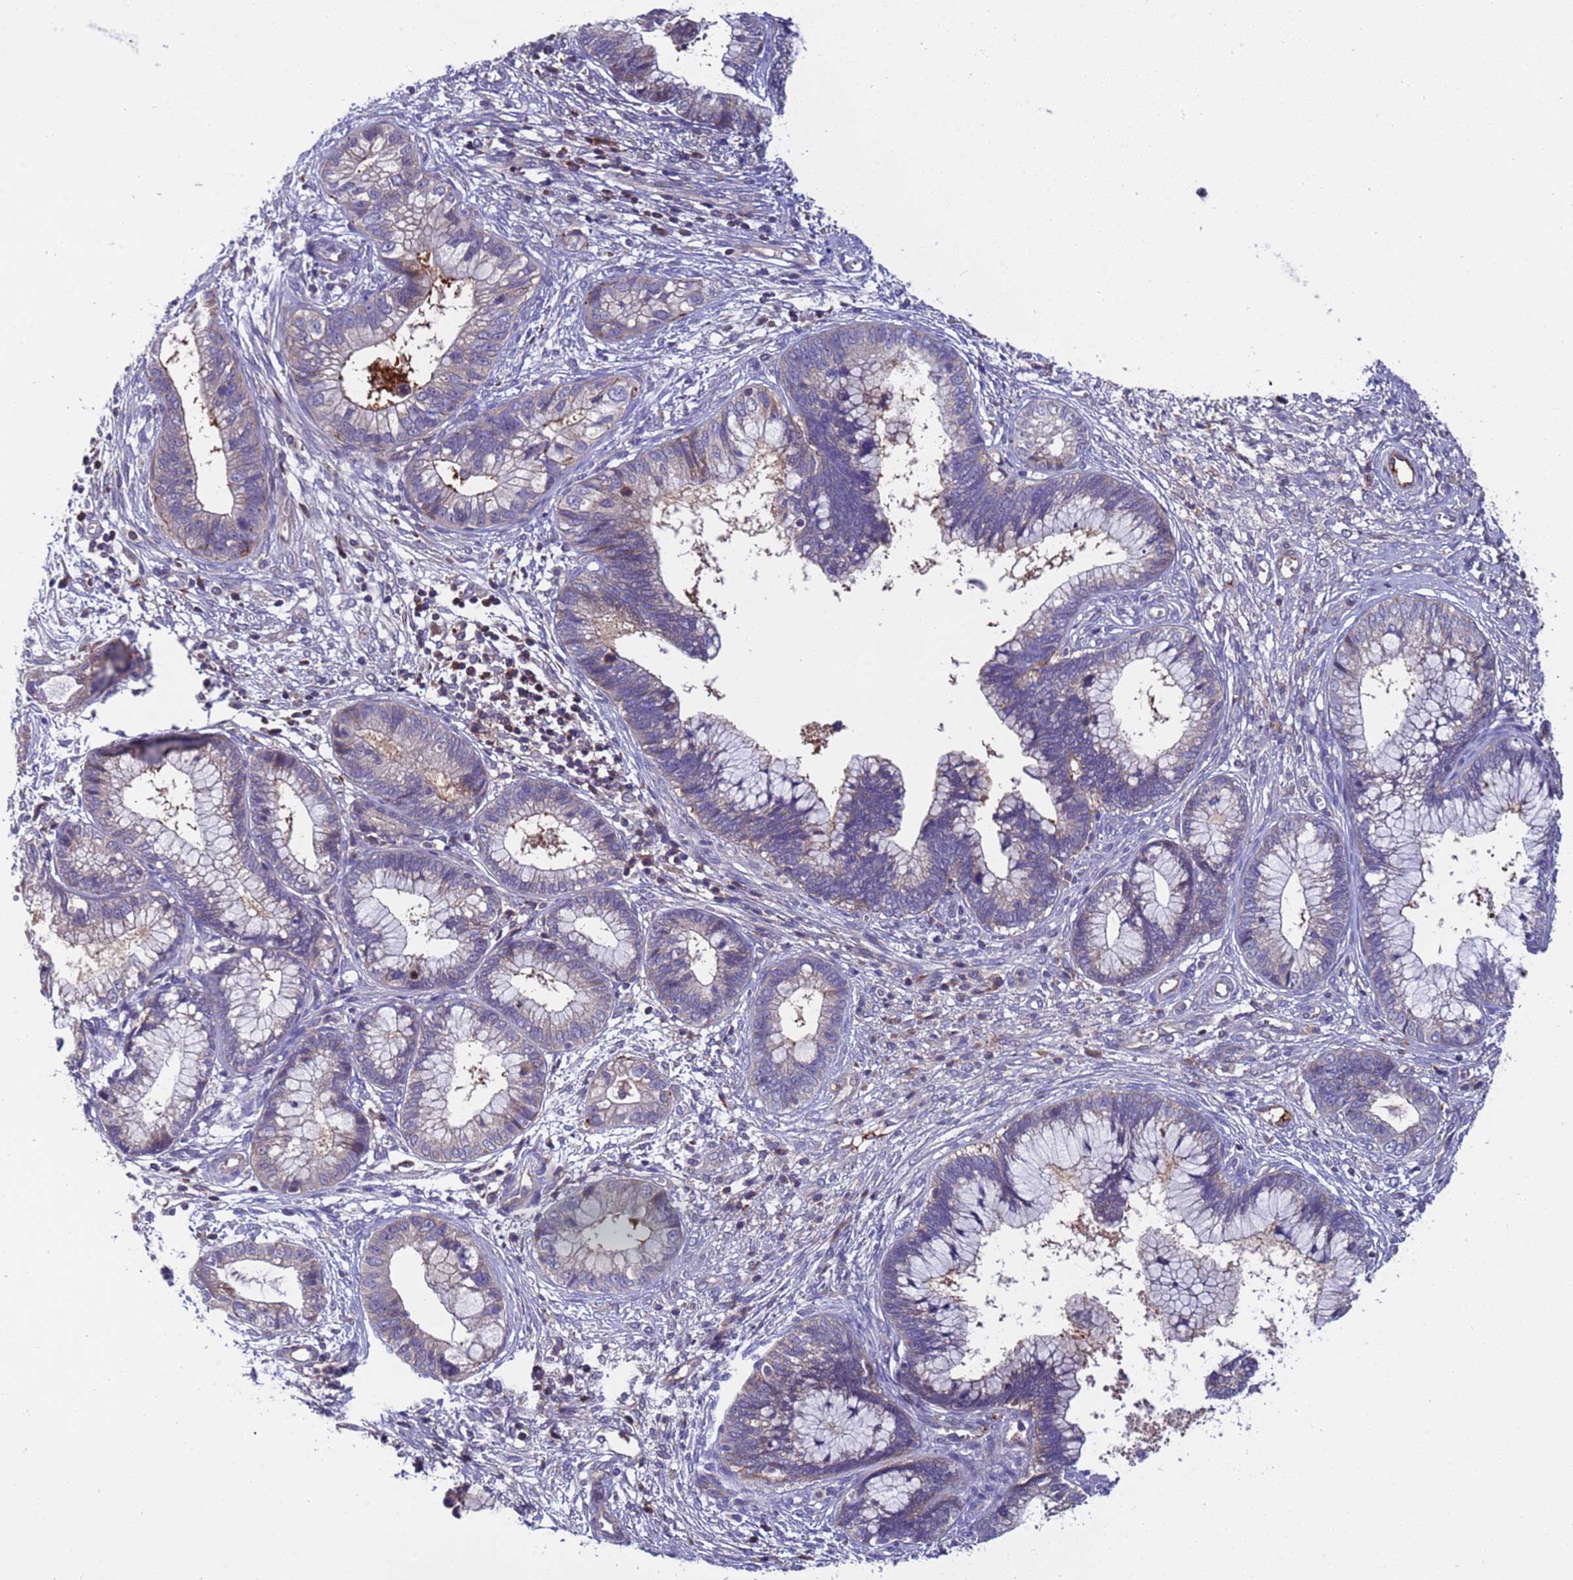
{"staining": {"intensity": "negative", "quantity": "none", "location": "none"}, "tissue": "cervical cancer", "cell_type": "Tumor cells", "image_type": "cancer", "snomed": [{"axis": "morphology", "description": "Adenocarcinoma, NOS"}, {"axis": "topography", "description": "Cervix"}], "caption": "The histopathology image reveals no significant expression in tumor cells of adenocarcinoma (cervical).", "gene": "PARP16", "patient": {"sex": "female", "age": 44}}